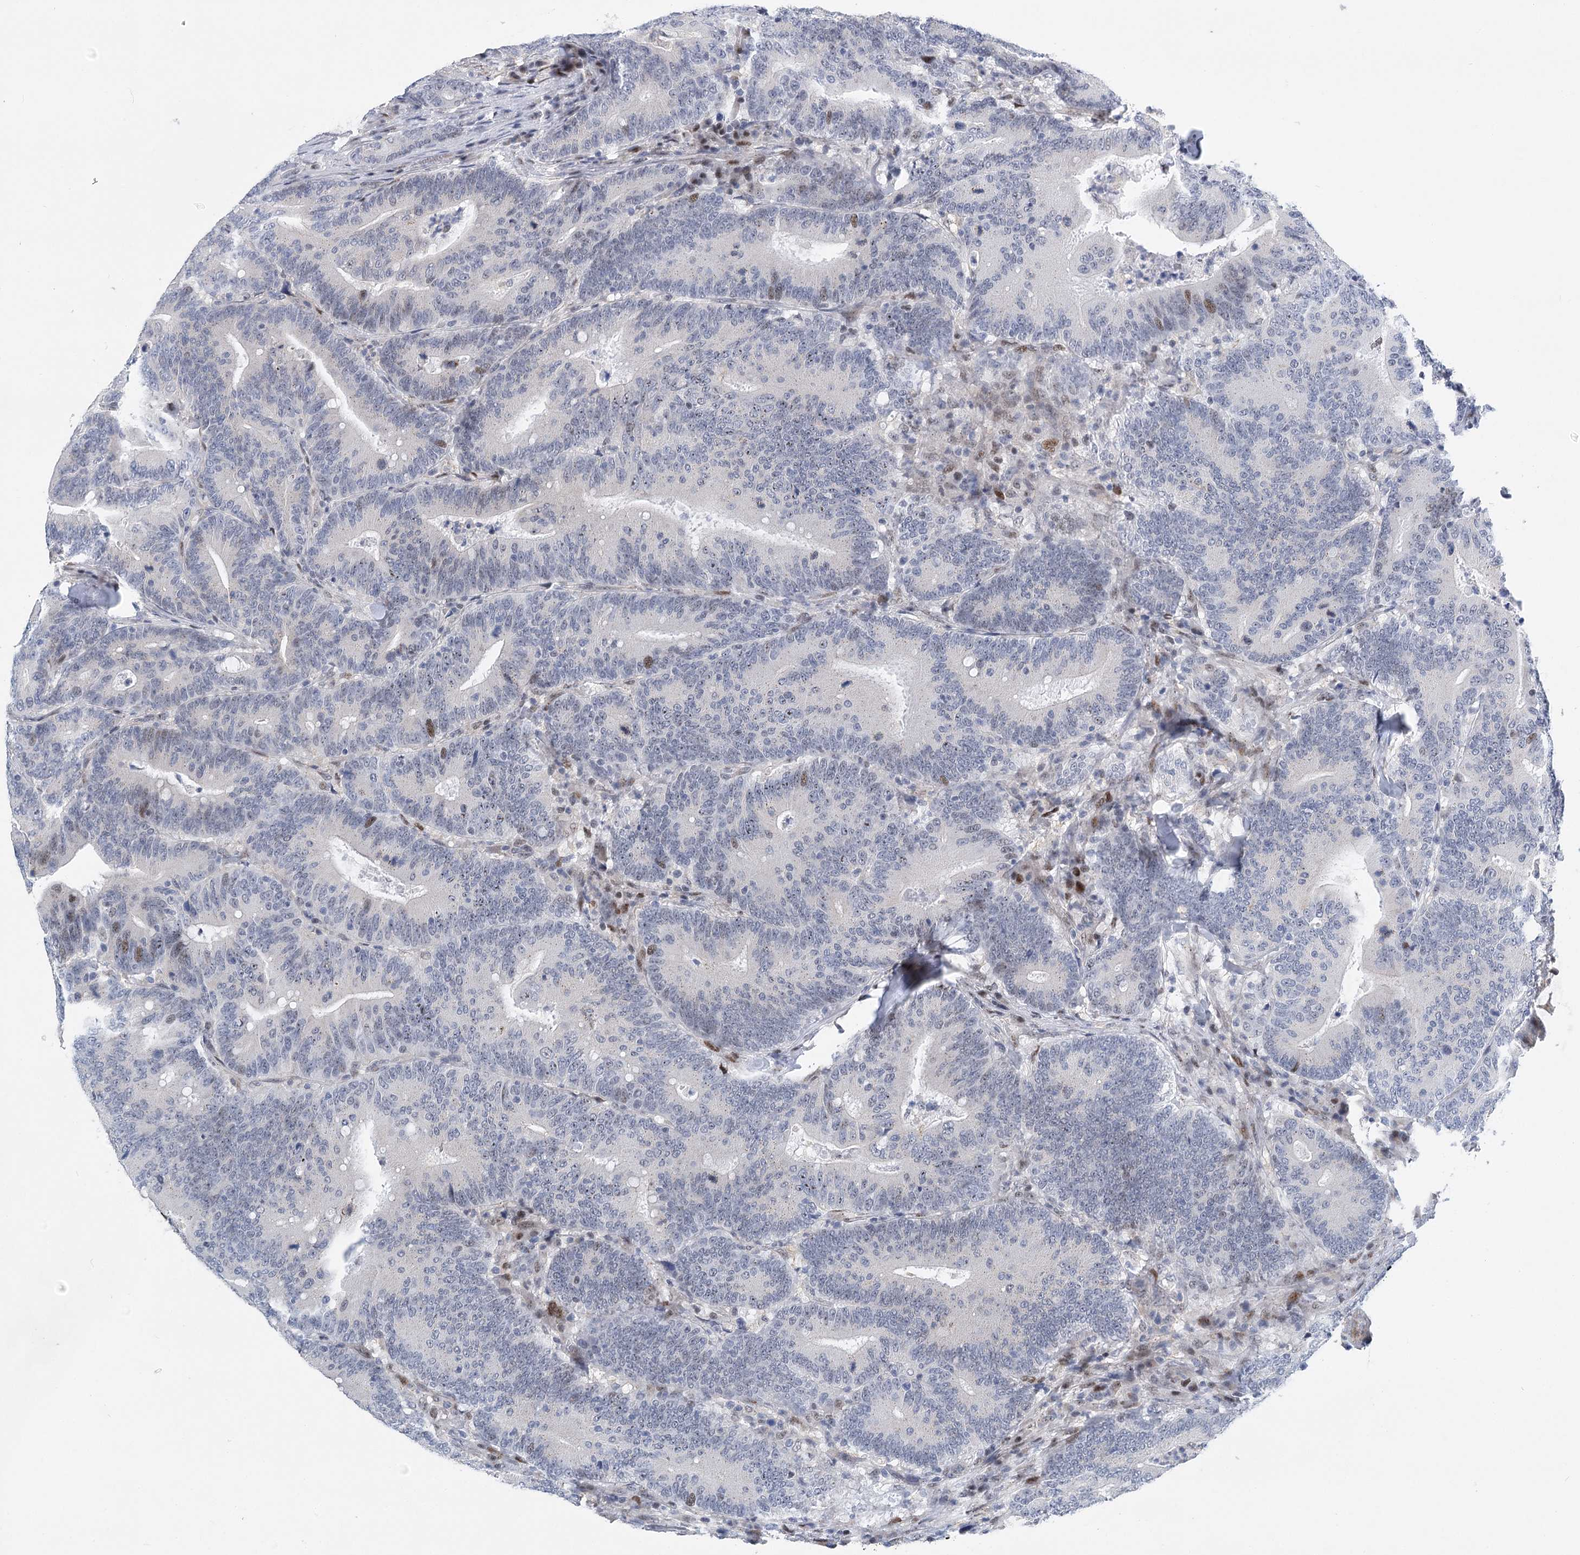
{"staining": {"intensity": "moderate", "quantity": "<25%", "location": "nuclear"}, "tissue": "colorectal cancer", "cell_type": "Tumor cells", "image_type": "cancer", "snomed": [{"axis": "morphology", "description": "Adenocarcinoma, NOS"}, {"axis": "topography", "description": "Colon"}], "caption": "Immunohistochemistry photomicrograph of colorectal cancer (adenocarcinoma) stained for a protein (brown), which demonstrates low levels of moderate nuclear staining in approximately <25% of tumor cells.", "gene": "CAMTA1", "patient": {"sex": "female", "age": 66}}